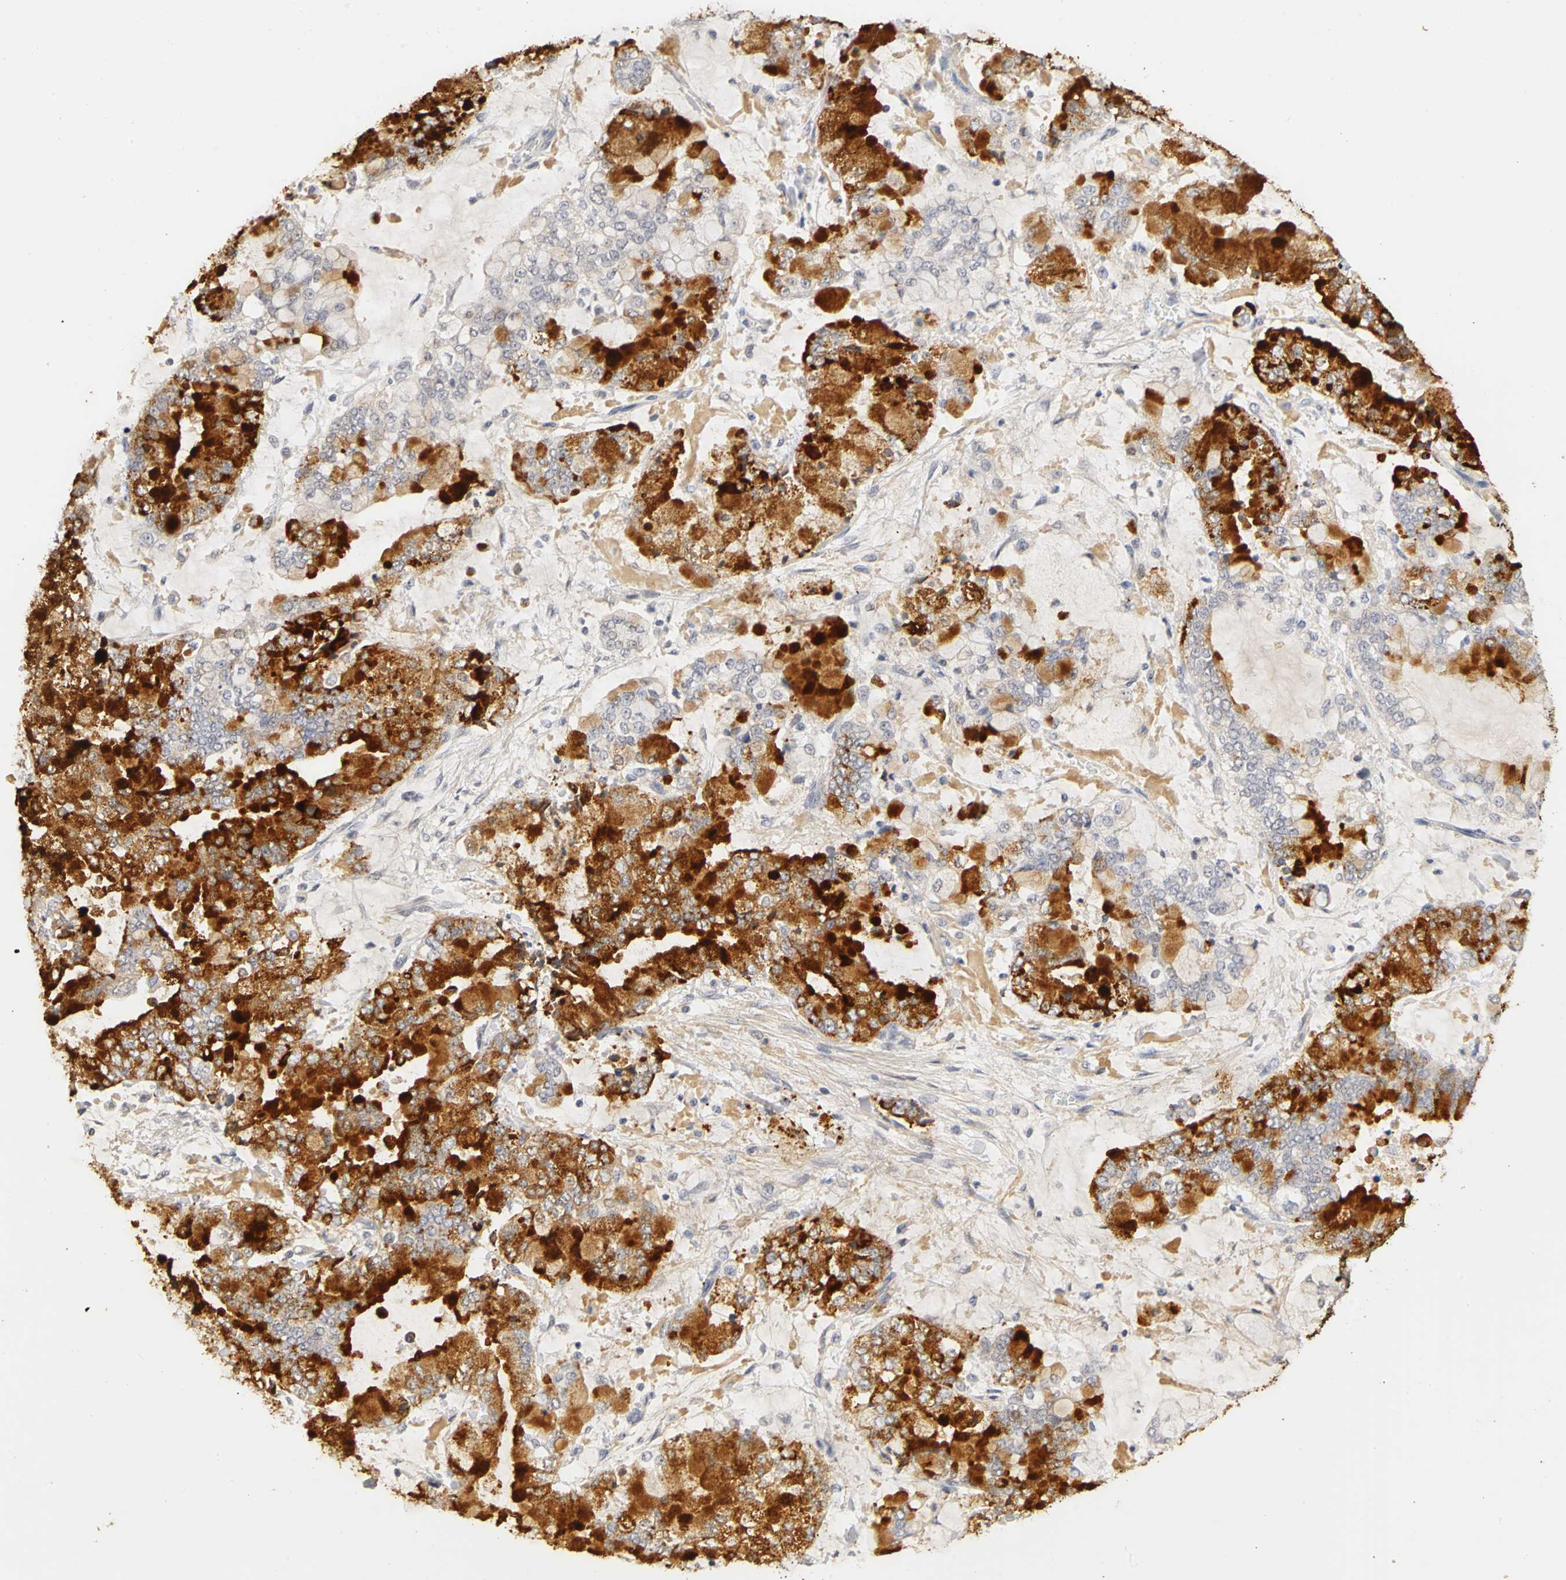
{"staining": {"intensity": "strong", "quantity": "25%-75%", "location": "cytoplasmic/membranous"}, "tissue": "stomach cancer", "cell_type": "Tumor cells", "image_type": "cancer", "snomed": [{"axis": "morphology", "description": "Normal tissue, NOS"}, {"axis": "morphology", "description": "Adenocarcinoma, NOS"}, {"axis": "topography", "description": "Stomach, upper"}, {"axis": "topography", "description": "Stomach"}], "caption": "Immunohistochemistry (IHC) staining of stomach adenocarcinoma, which demonstrates high levels of strong cytoplasmic/membranous positivity in about 25%-75% of tumor cells indicating strong cytoplasmic/membranous protein staining. The staining was performed using DAB (3,3'-diaminobenzidine) (brown) for protein detection and nuclei were counterstained in hematoxylin (blue).", "gene": "PGR", "patient": {"sex": "male", "age": 76}}